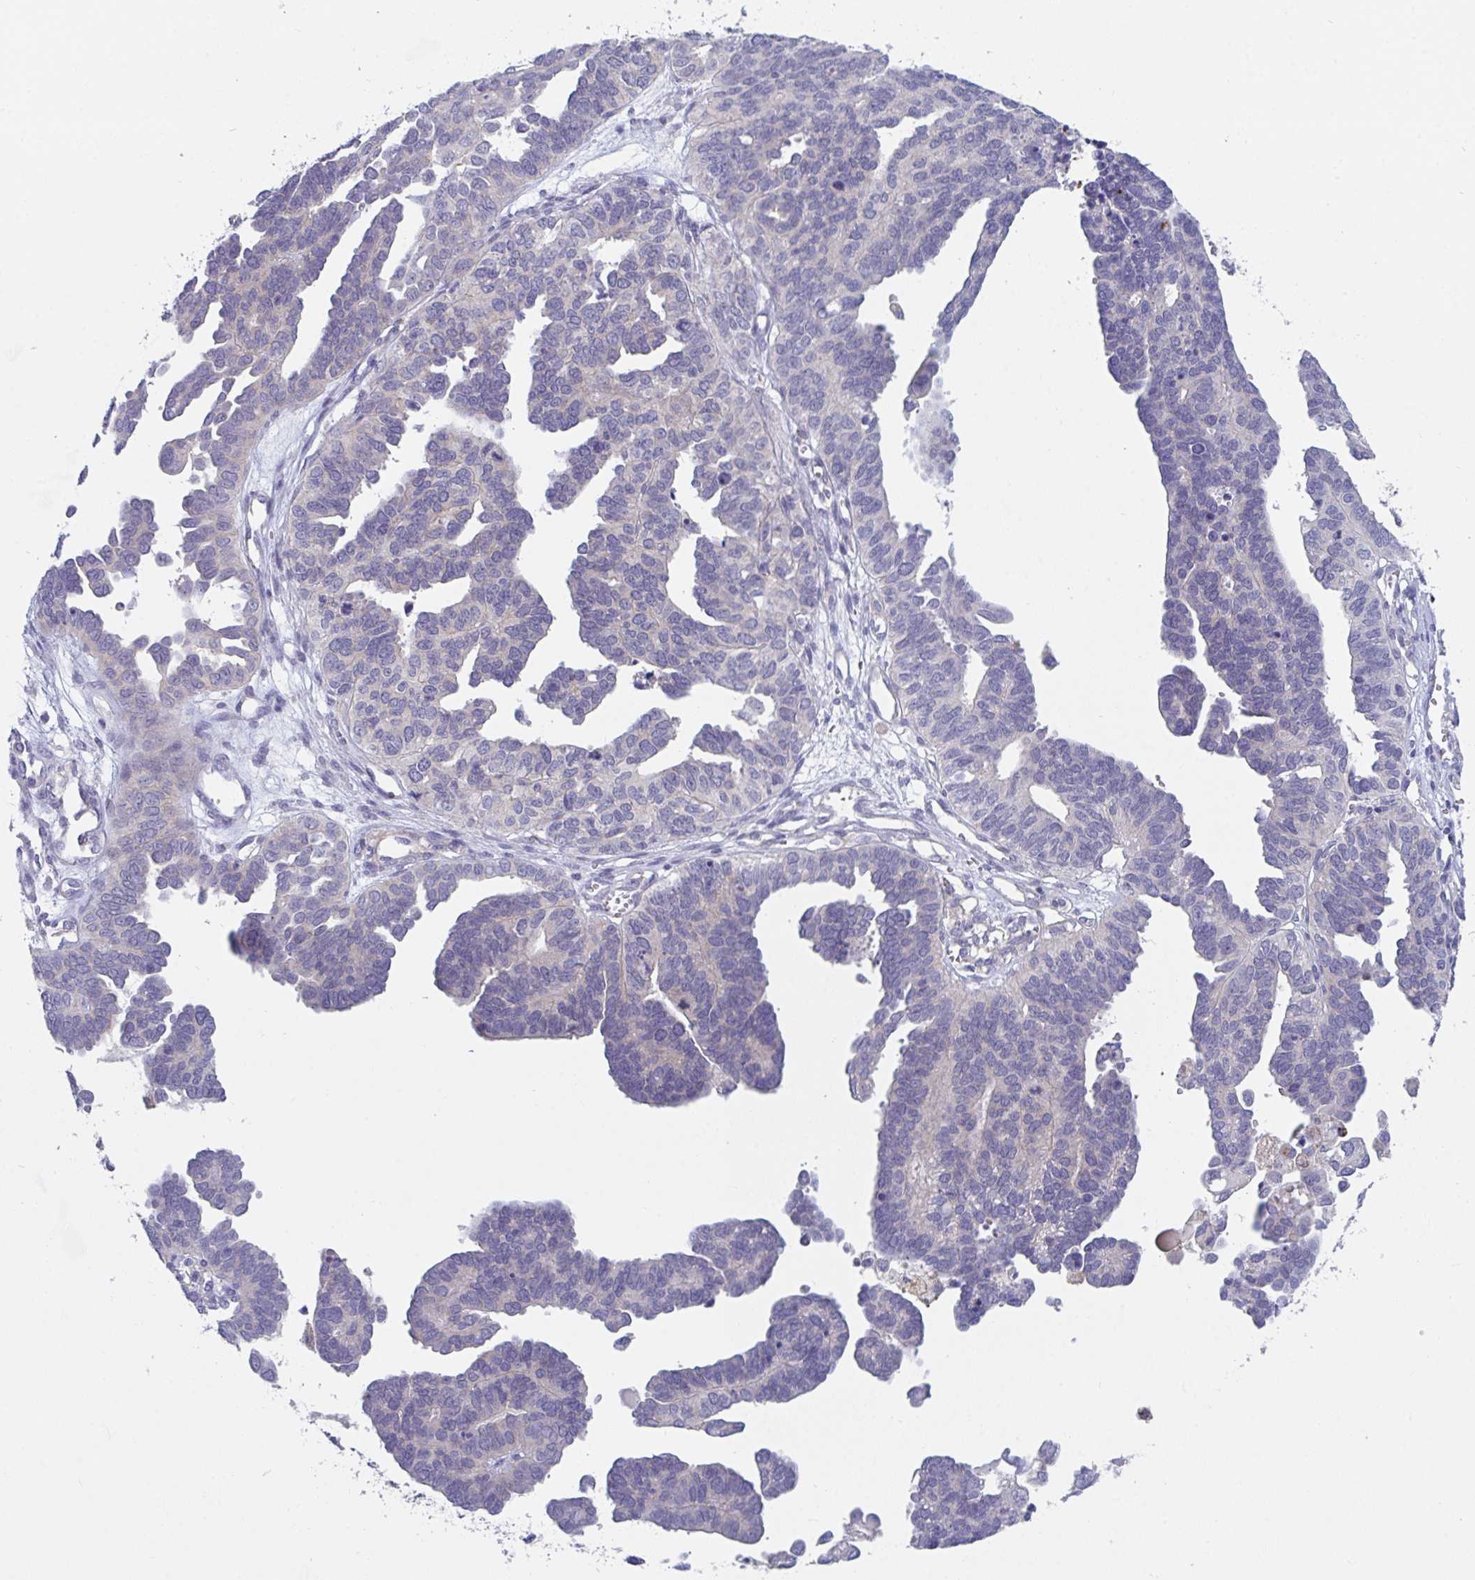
{"staining": {"intensity": "negative", "quantity": "none", "location": "none"}, "tissue": "ovarian cancer", "cell_type": "Tumor cells", "image_type": "cancer", "snomed": [{"axis": "morphology", "description": "Cystadenocarcinoma, serous, NOS"}, {"axis": "topography", "description": "Ovary"}], "caption": "Immunohistochemical staining of ovarian serous cystadenocarcinoma displays no significant positivity in tumor cells. (Immunohistochemistry (ihc), brightfield microscopy, high magnification).", "gene": "FAM156B", "patient": {"sex": "female", "age": 51}}